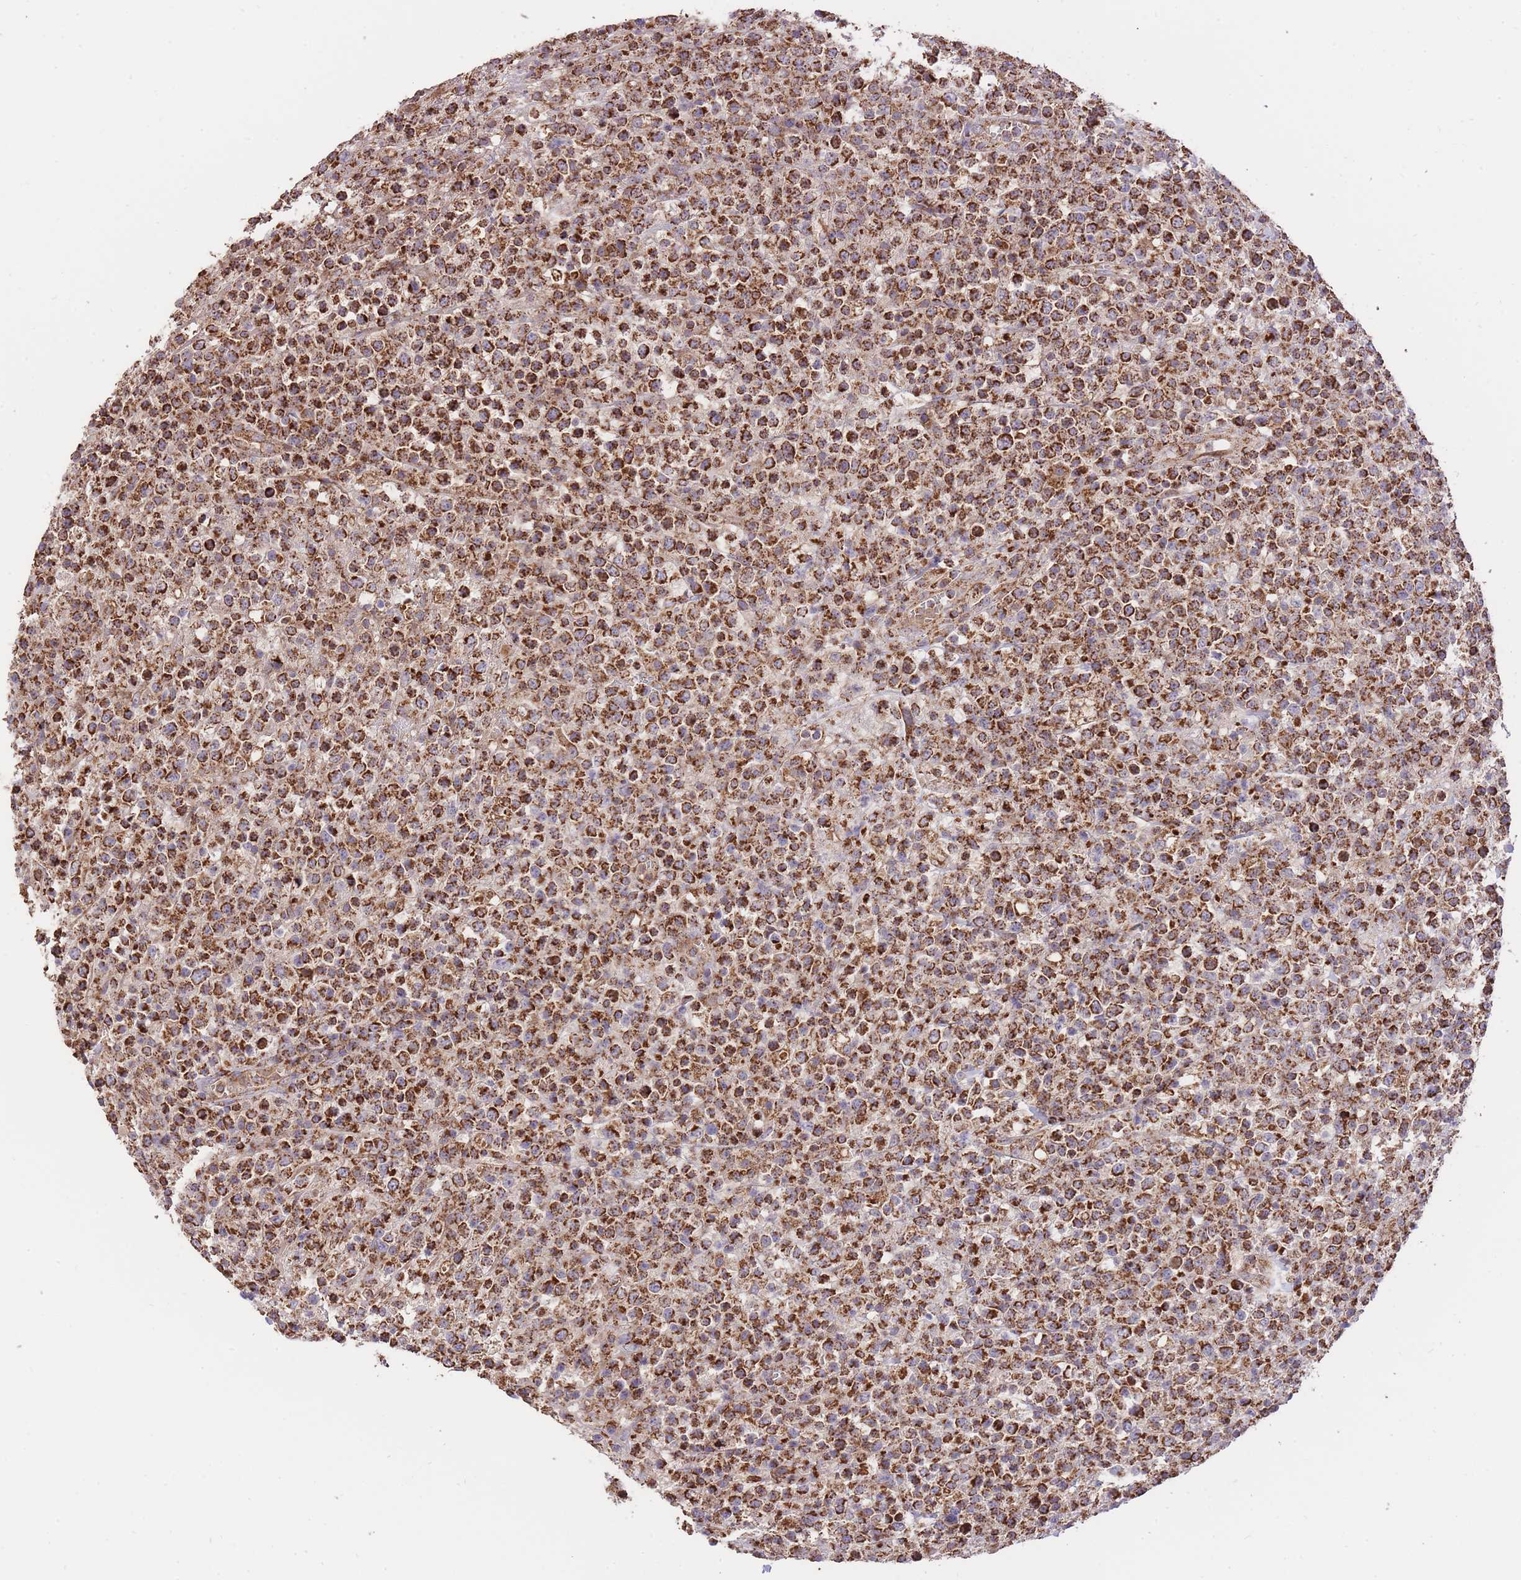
{"staining": {"intensity": "strong", "quantity": ">75%", "location": "cytoplasmic/membranous"}, "tissue": "lymphoma", "cell_type": "Tumor cells", "image_type": "cancer", "snomed": [{"axis": "morphology", "description": "Malignant lymphoma, non-Hodgkin's type, High grade"}, {"axis": "topography", "description": "Colon"}], "caption": "Protein analysis of lymphoma tissue reveals strong cytoplasmic/membranous expression in approximately >75% of tumor cells.", "gene": "PREP", "patient": {"sex": "female", "age": 53}}